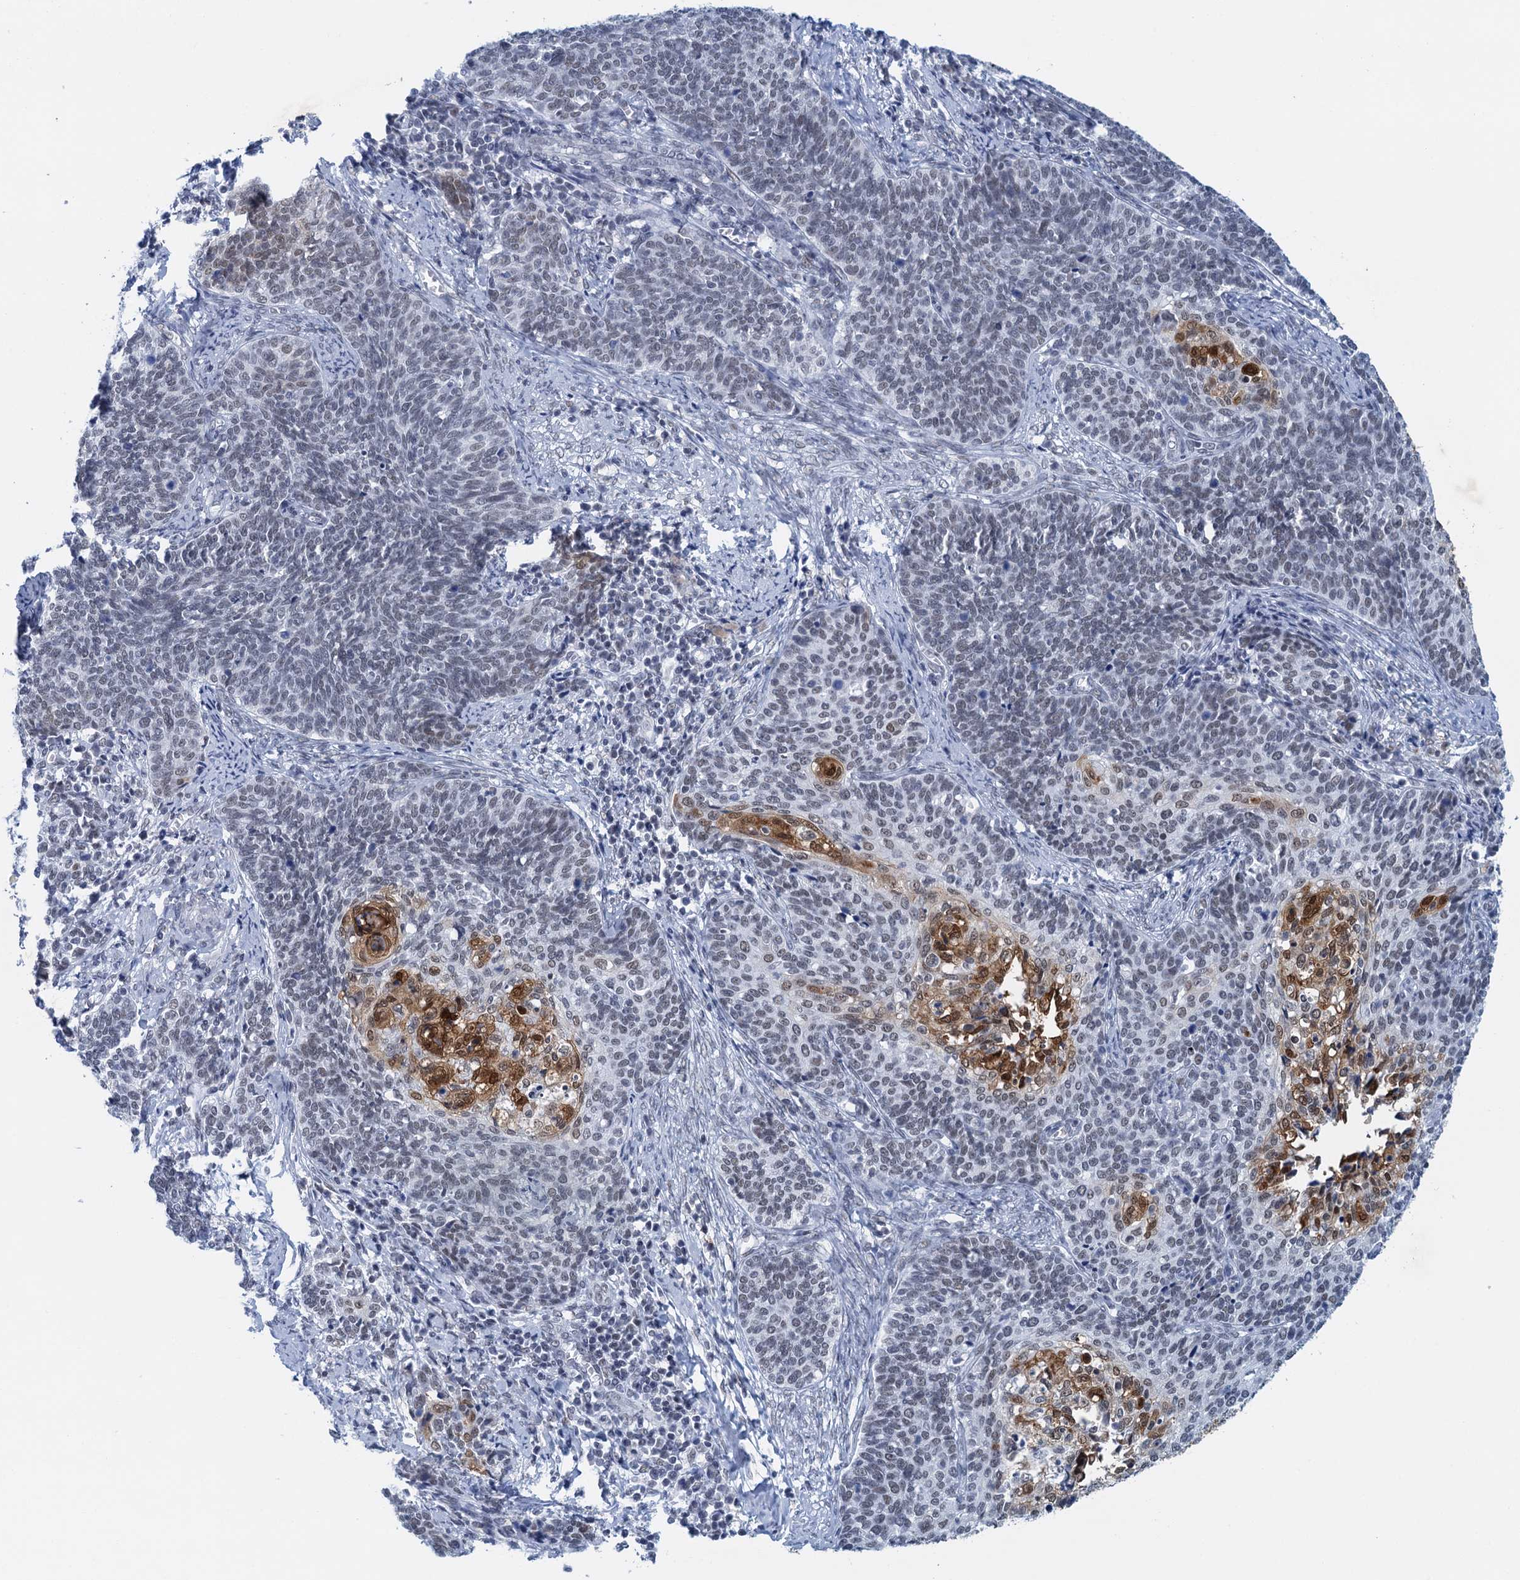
{"staining": {"intensity": "moderate", "quantity": "<25%", "location": "cytoplasmic/membranous,nuclear"}, "tissue": "cervical cancer", "cell_type": "Tumor cells", "image_type": "cancer", "snomed": [{"axis": "morphology", "description": "Squamous cell carcinoma, NOS"}, {"axis": "topography", "description": "Cervix"}], "caption": "Immunohistochemical staining of human cervical cancer exhibits low levels of moderate cytoplasmic/membranous and nuclear expression in about <25% of tumor cells. The staining is performed using DAB (3,3'-diaminobenzidine) brown chromogen to label protein expression. The nuclei are counter-stained blue using hematoxylin.", "gene": "EPS8L1", "patient": {"sex": "female", "age": 39}}